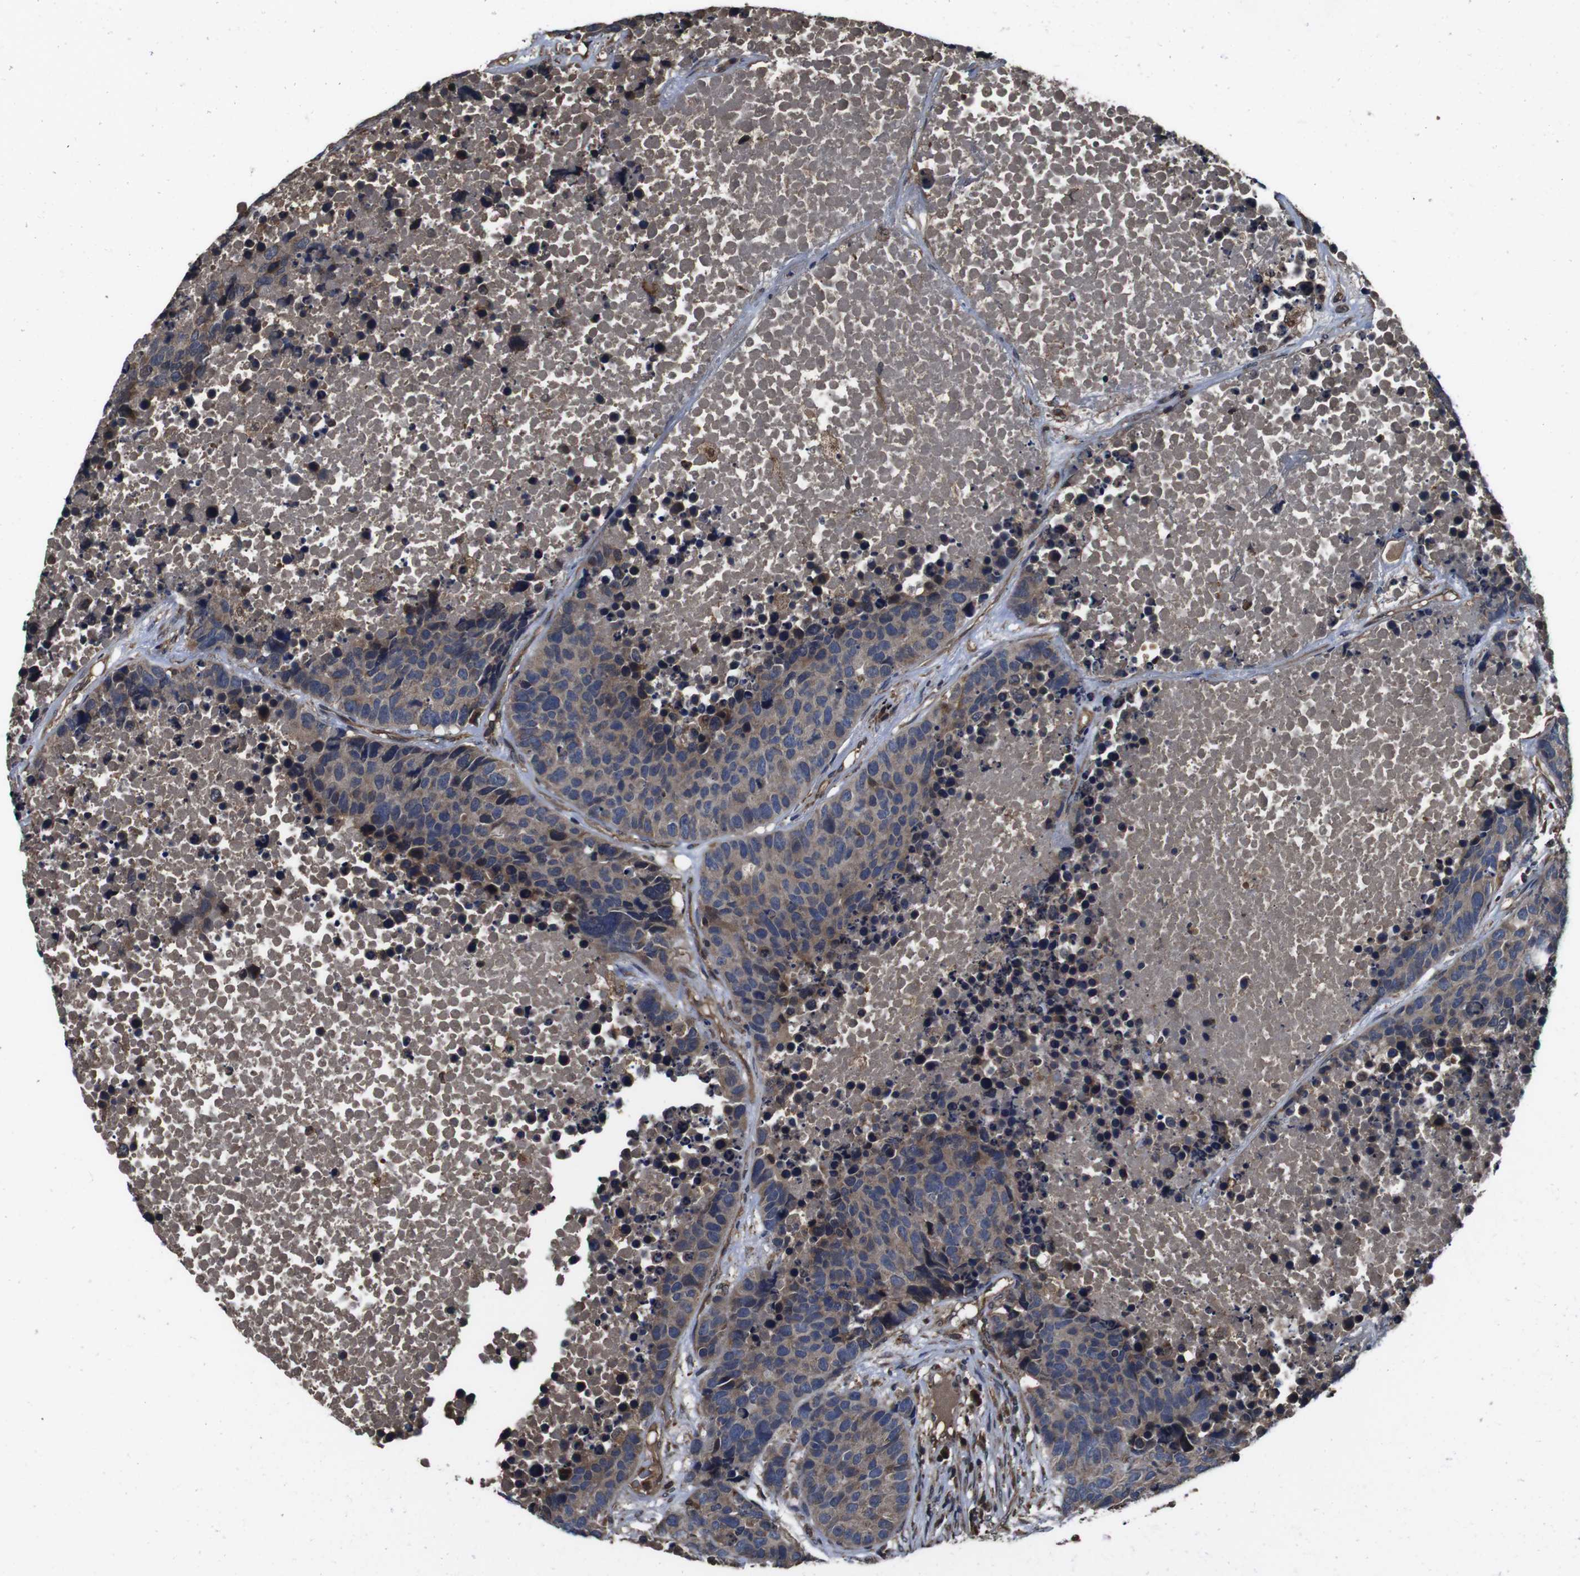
{"staining": {"intensity": "weak", "quantity": ">75%", "location": "cytoplasmic/membranous"}, "tissue": "carcinoid", "cell_type": "Tumor cells", "image_type": "cancer", "snomed": [{"axis": "morphology", "description": "Carcinoid, malignant, NOS"}, {"axis": "topography", "description": "Lung"}], "caption": "The photomicrograph shows staining of carcinoid, revealing weak cytoplasmic/membranous protein positivity (brown color) within tumor cells. Nuclei are stained in blue.", "gene": "CXCL11", "patient": {"sex": "male", "age": 60}}